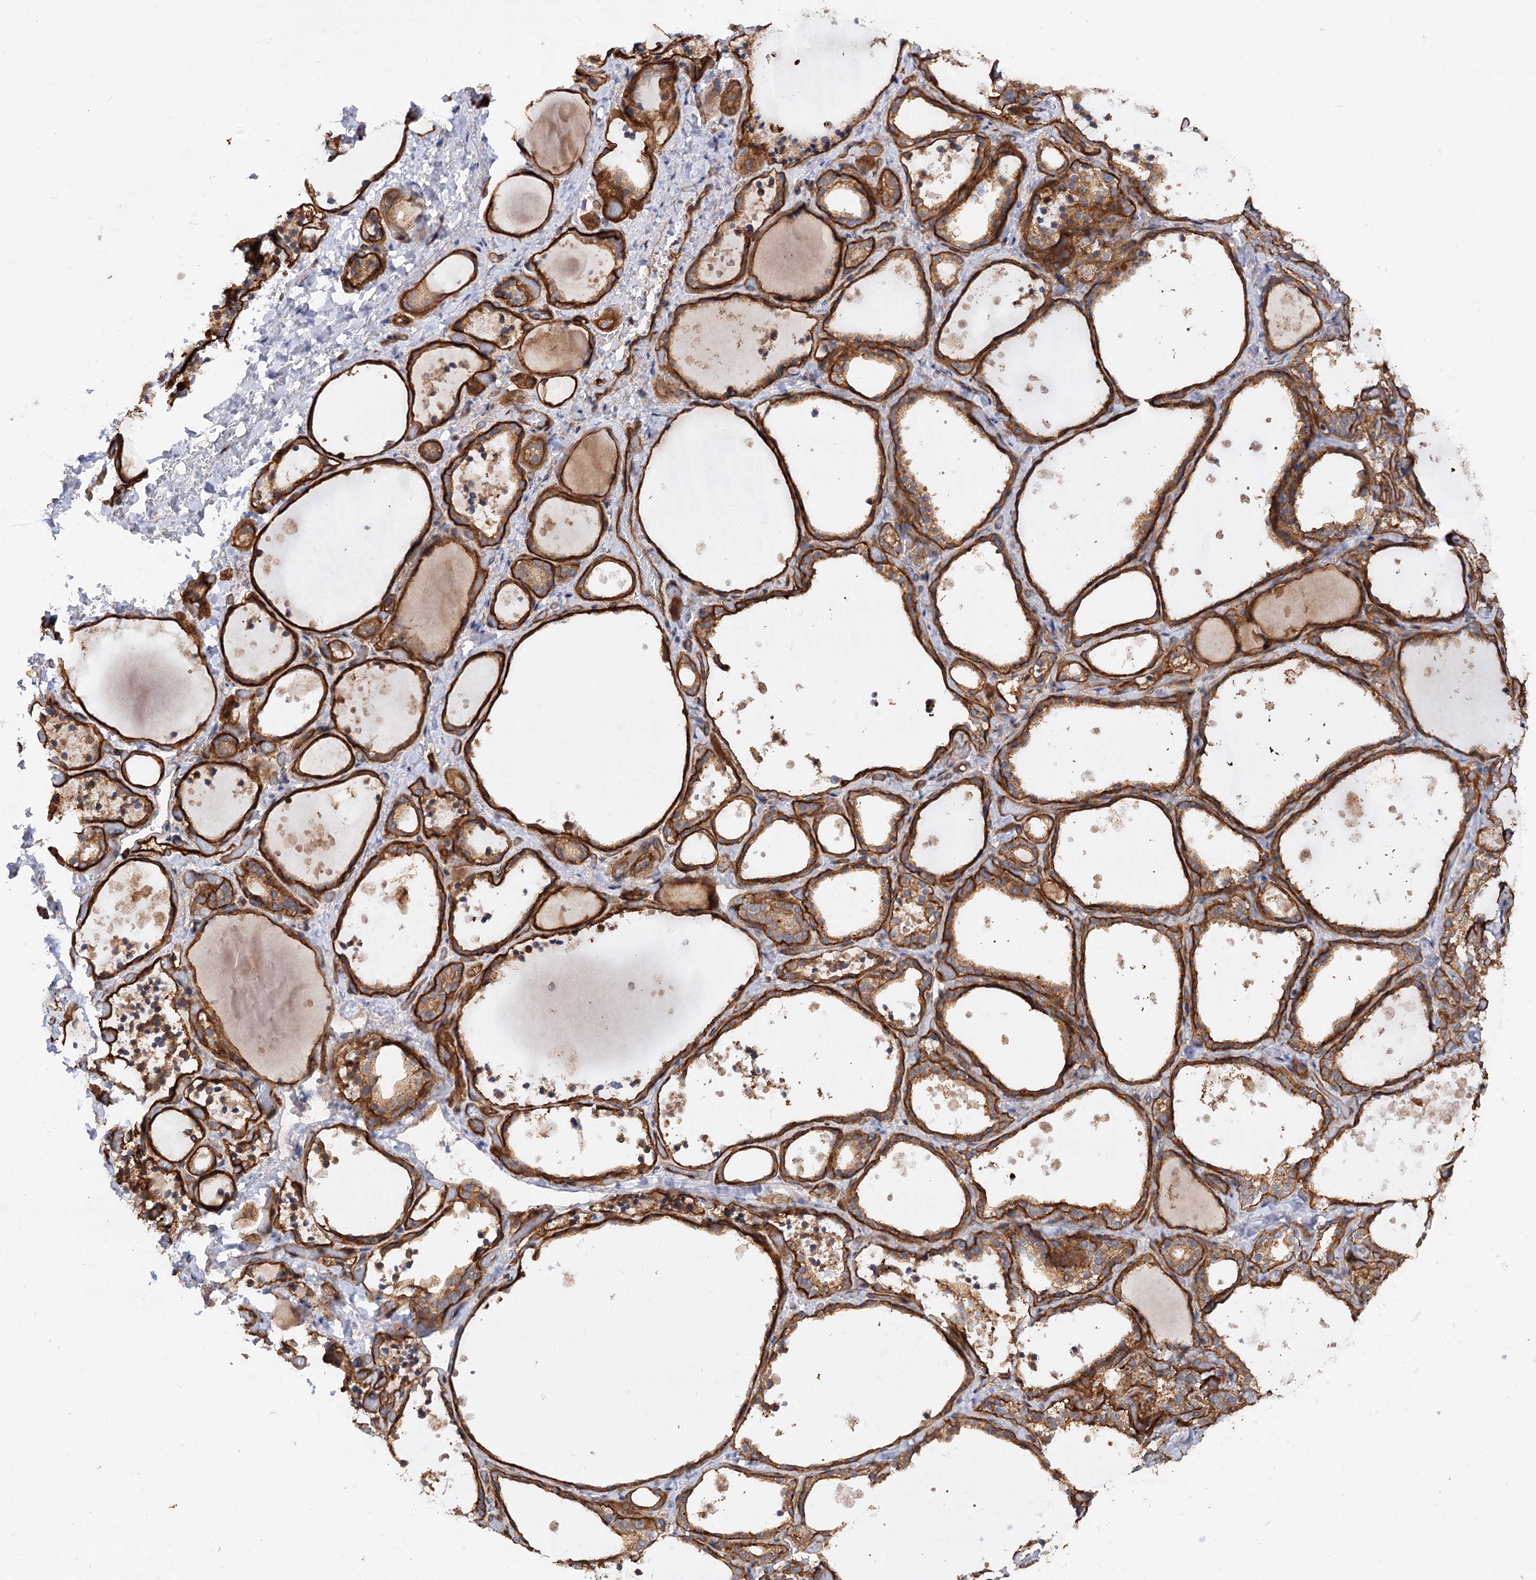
{"staining": {"intensity": "moderate", "quantity": ">75%", "location": "cytoplasmic/membranous"}, "tissue": "thyroid gland", "cell_type": "Glandular cells", "image_type": "normal", "snomed": [{"axis": "morphology", "description": "Normal tissue, NOS"}, {"axis": "topography", "description": "Thyroid gland"}], "caption": "Immunohistochemistry micrograph of normal human thyroid gland stained for a protein (brown), which shows medium levels of moderate cytoplasmic/membranous expression in approximately >75% of glandular cells.", "gene": "CSAD", "patient": {"sex": "female", "age": 44}}